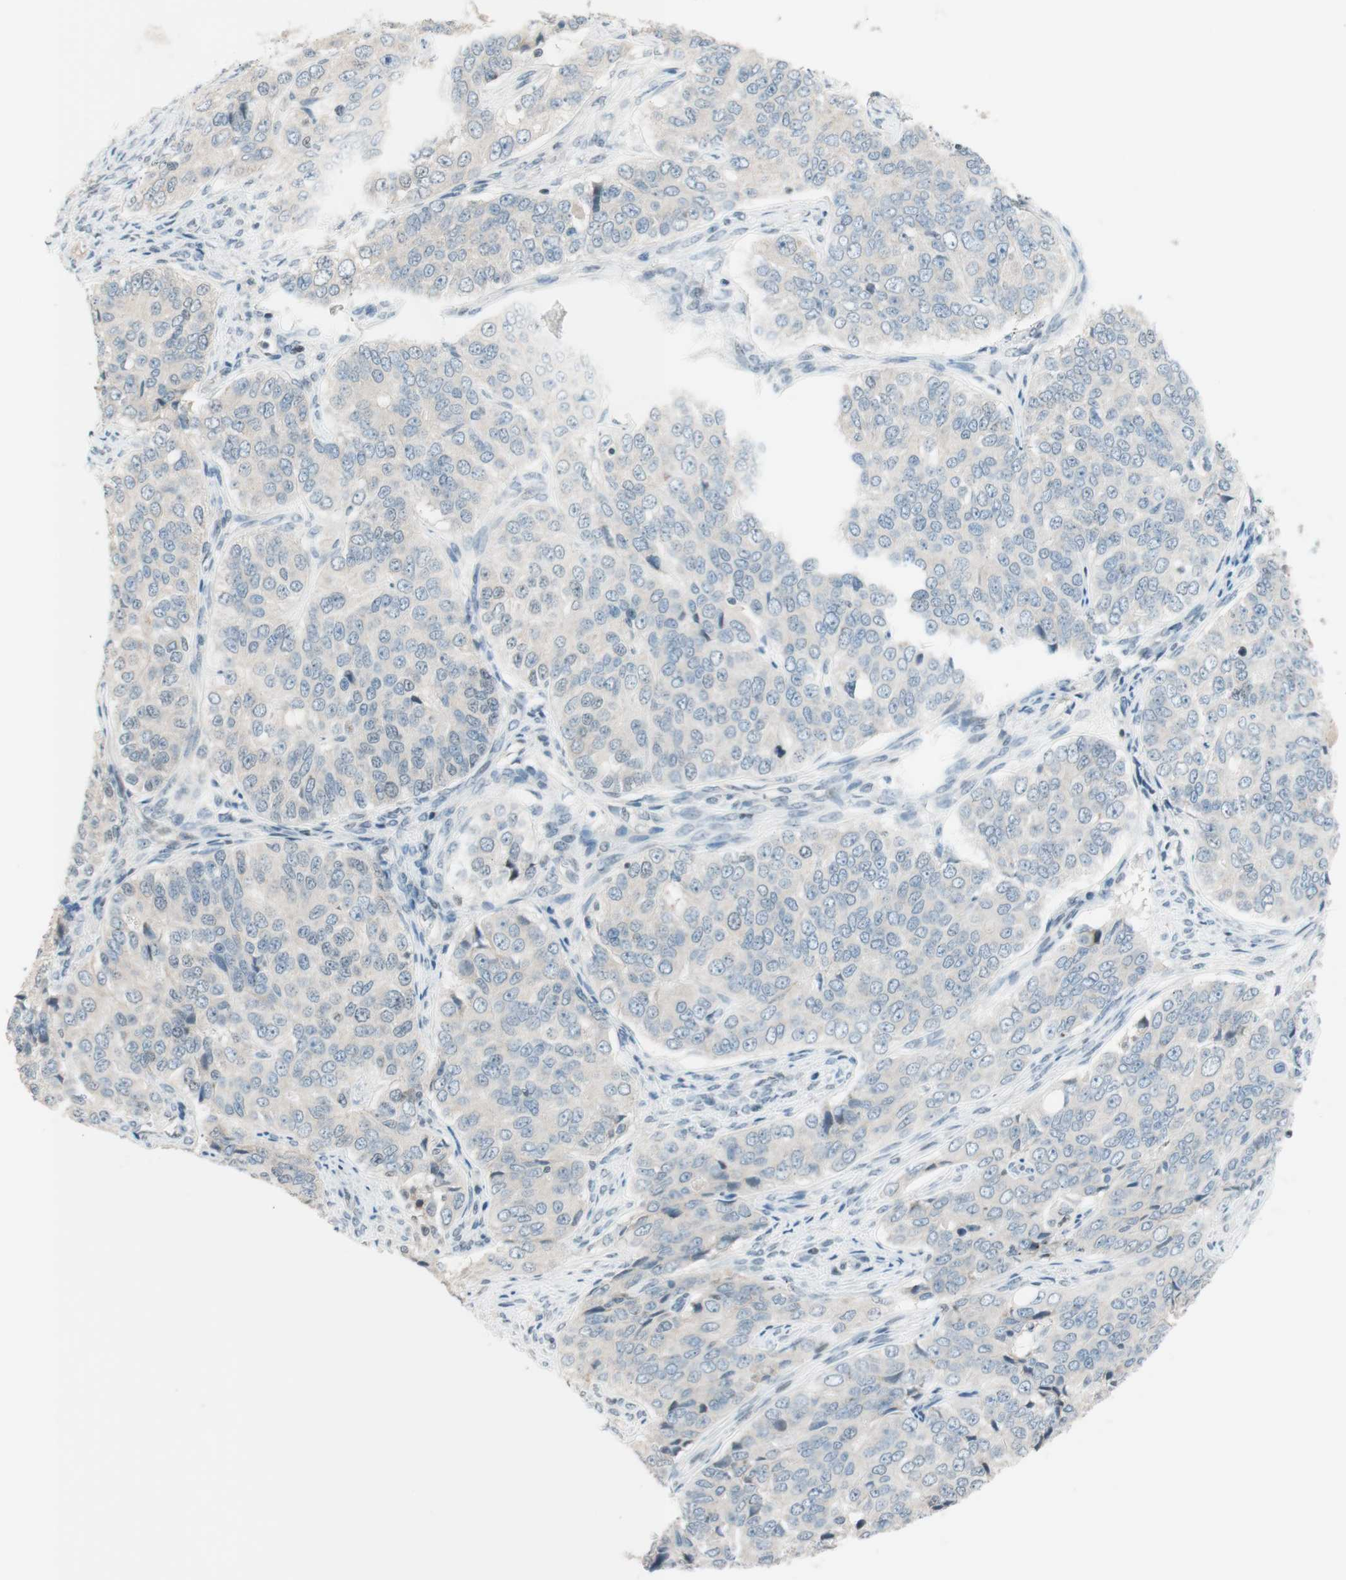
{"staining": {"intensity": "negative", "quantity": "none", "location": "none"}, "tissue": "ovarian cancer", "cell_type": "Tumor cells", "image_type": "cancer", "snomed": [{"axis": "morphology", "description": "Carcinoma, endometroid"}, {"axis": "topography", "description": "Ovary"}], "caption": "Immunohistochemistry (IHC) histopathology image of neoplastic tissue: endometroid carcinoma (ovarian) stained with DAB (3,3'-diaminobenzidine) exhibits no significant protein positivity in tumor cells. (DAB (3,3'-diaminobenzidine) IHC with hematoxylin counter stain).", "gene": "JPH1", "patient": {"sex": "female", "age": 51}}